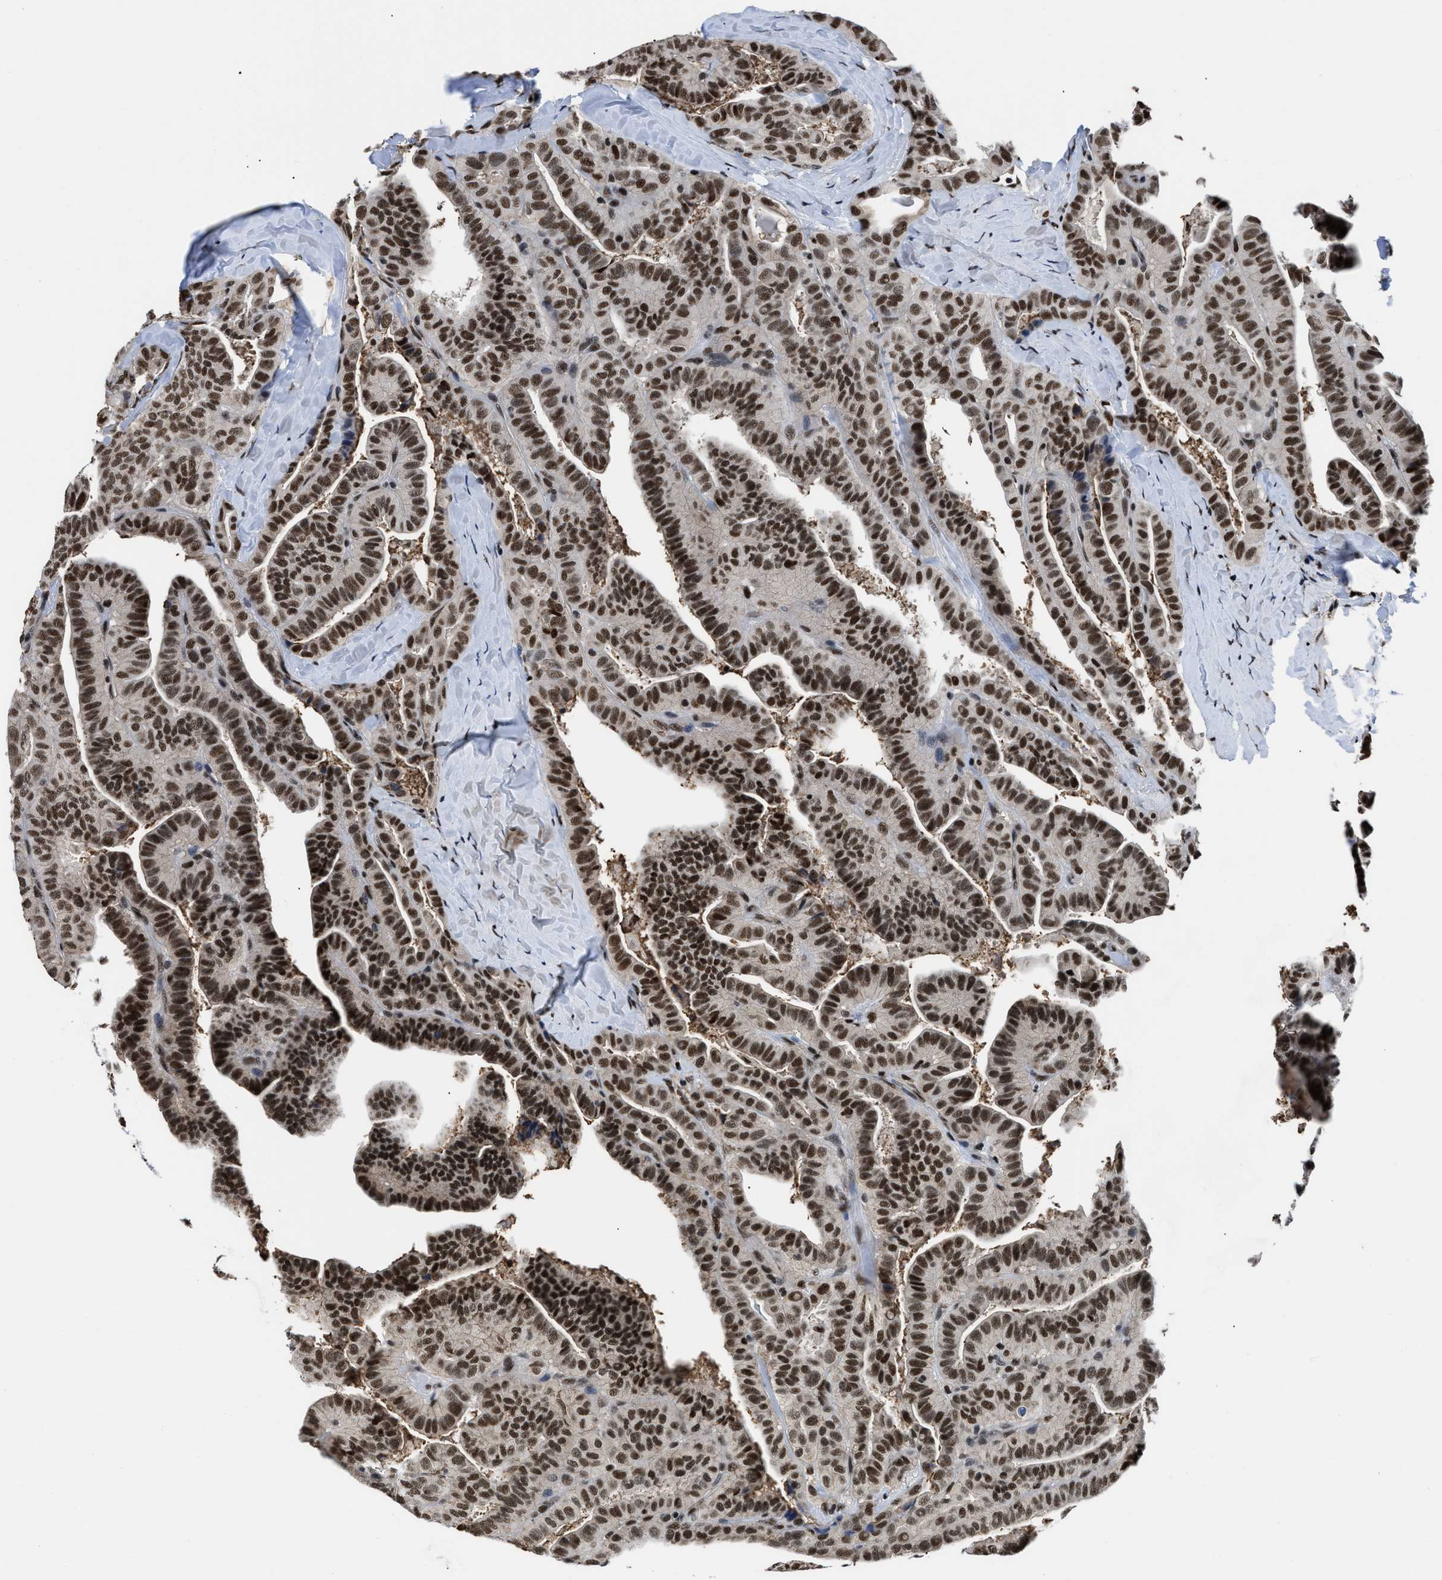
{"staining": {"intensity": "strong", "quantity": ">75%", "location": "nuclear"}, "tissue": "thyroid cancer", "cell_type": "Tumor cells", "image_type": "cancer", "snomed": [{"axis": "morphology", "description": "Papillary adenocarcinoma, NOS"}, {"axis": "topography", "description": "Thyroid gland"}], "caption": "A photomicrograph showing strong nuclear expression in approximately >75% of tumor cells in thyroid papillary adenocarcinoma, as visualized by brown immunohistochemical staining.", "gene": "HNRNPH2", "patient": {"sex": "male", "age": 77}}